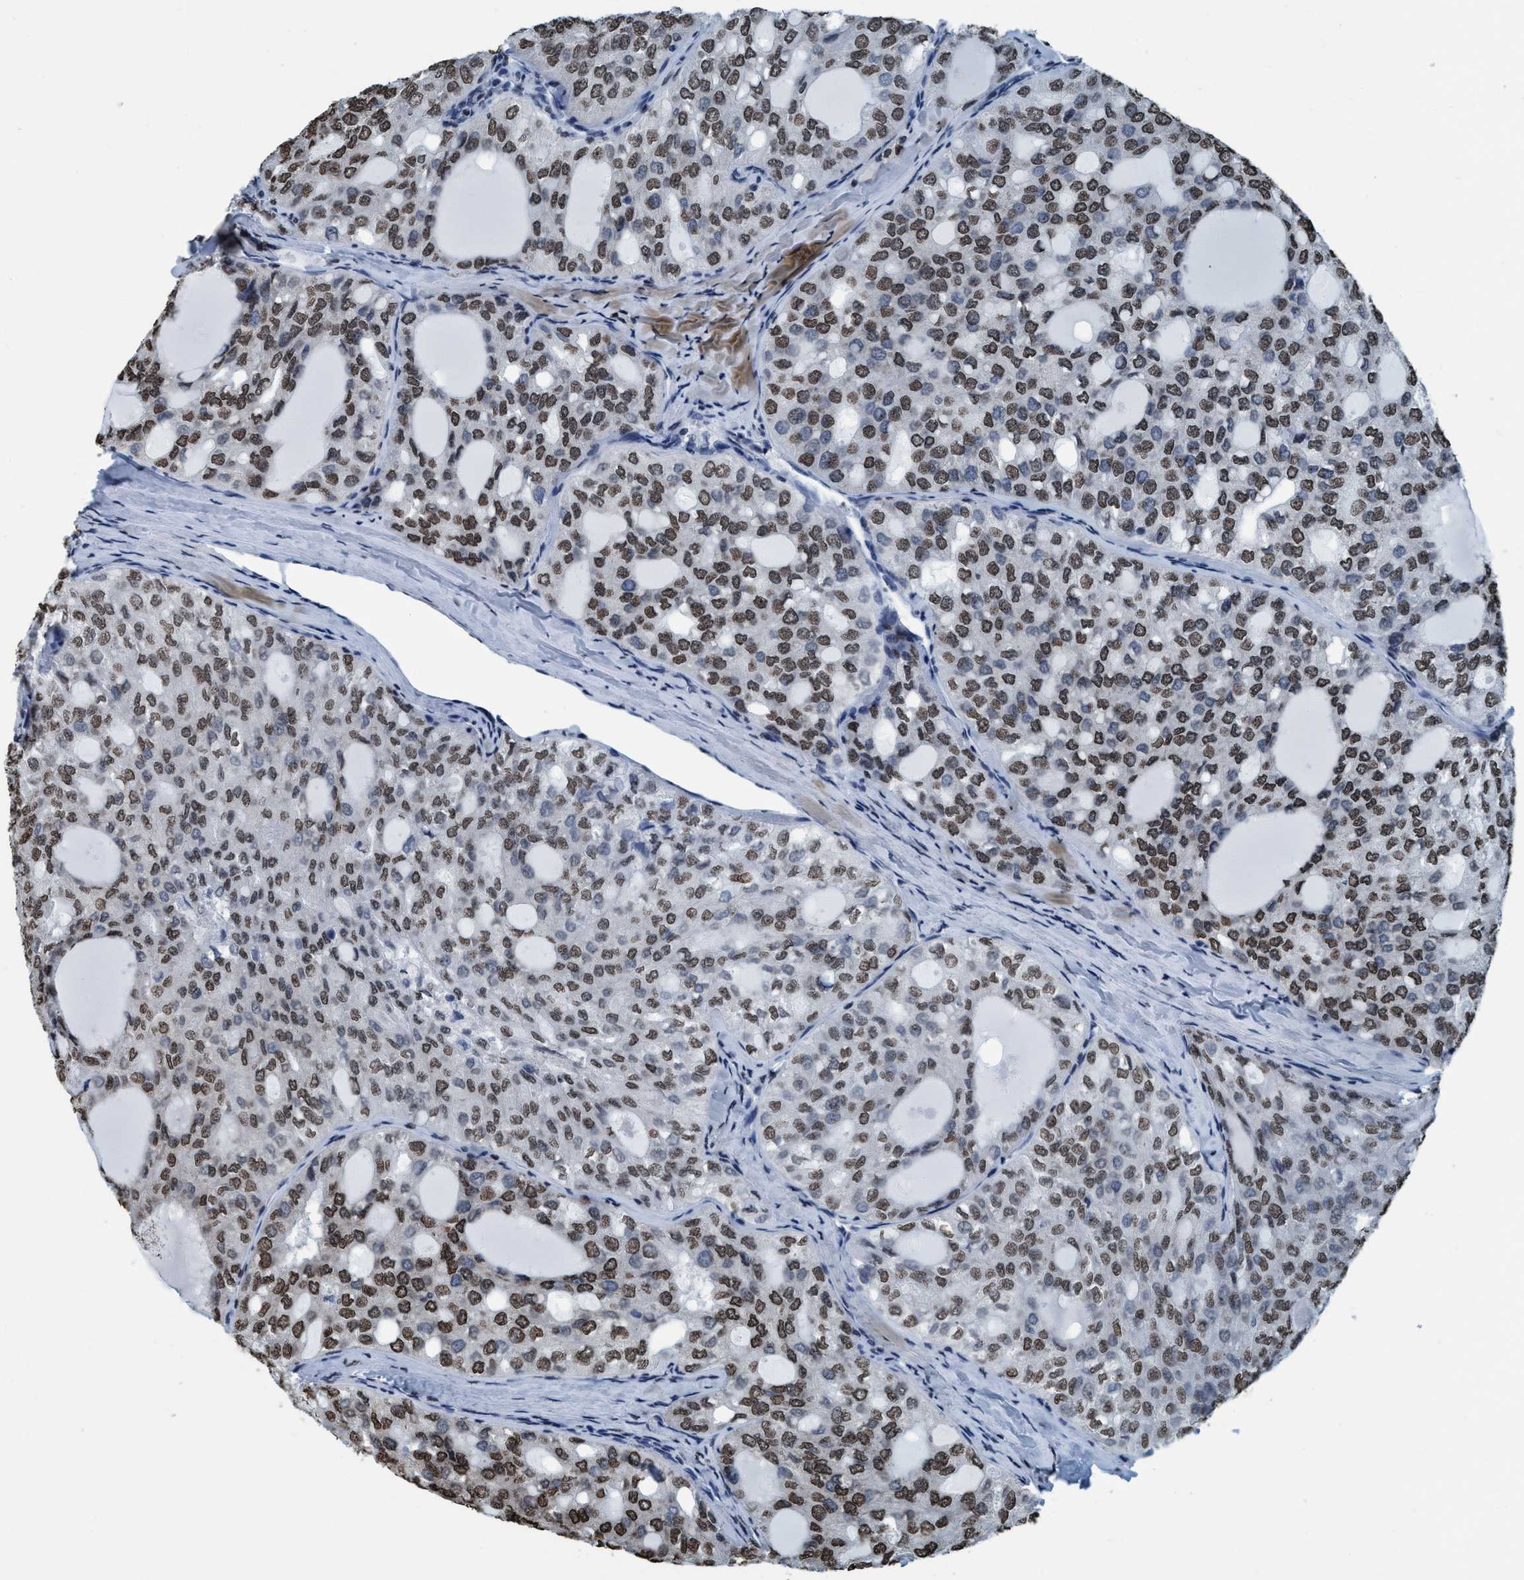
{"staining": {"intensity": "moderate", "quantity": ">75%", "location": "nuclear"}, "tissue": "thyroid cancer", "cell_type": "Tumor cells", "image_type": "cancer", "snomed": [{"axis": "morphology", "description": "Follicular adenoma carcinoma, NOS"}, {"axis": "topography", "description": "Thyroid gland"}], "caption": "A brown stain labels moderate nuclear positivity of a protein in thyroid cancer (follicular adenoma carcinoma) tumor cells.", "gene": "CCNE2", "patient": {"sex": "male", "age": 75}}